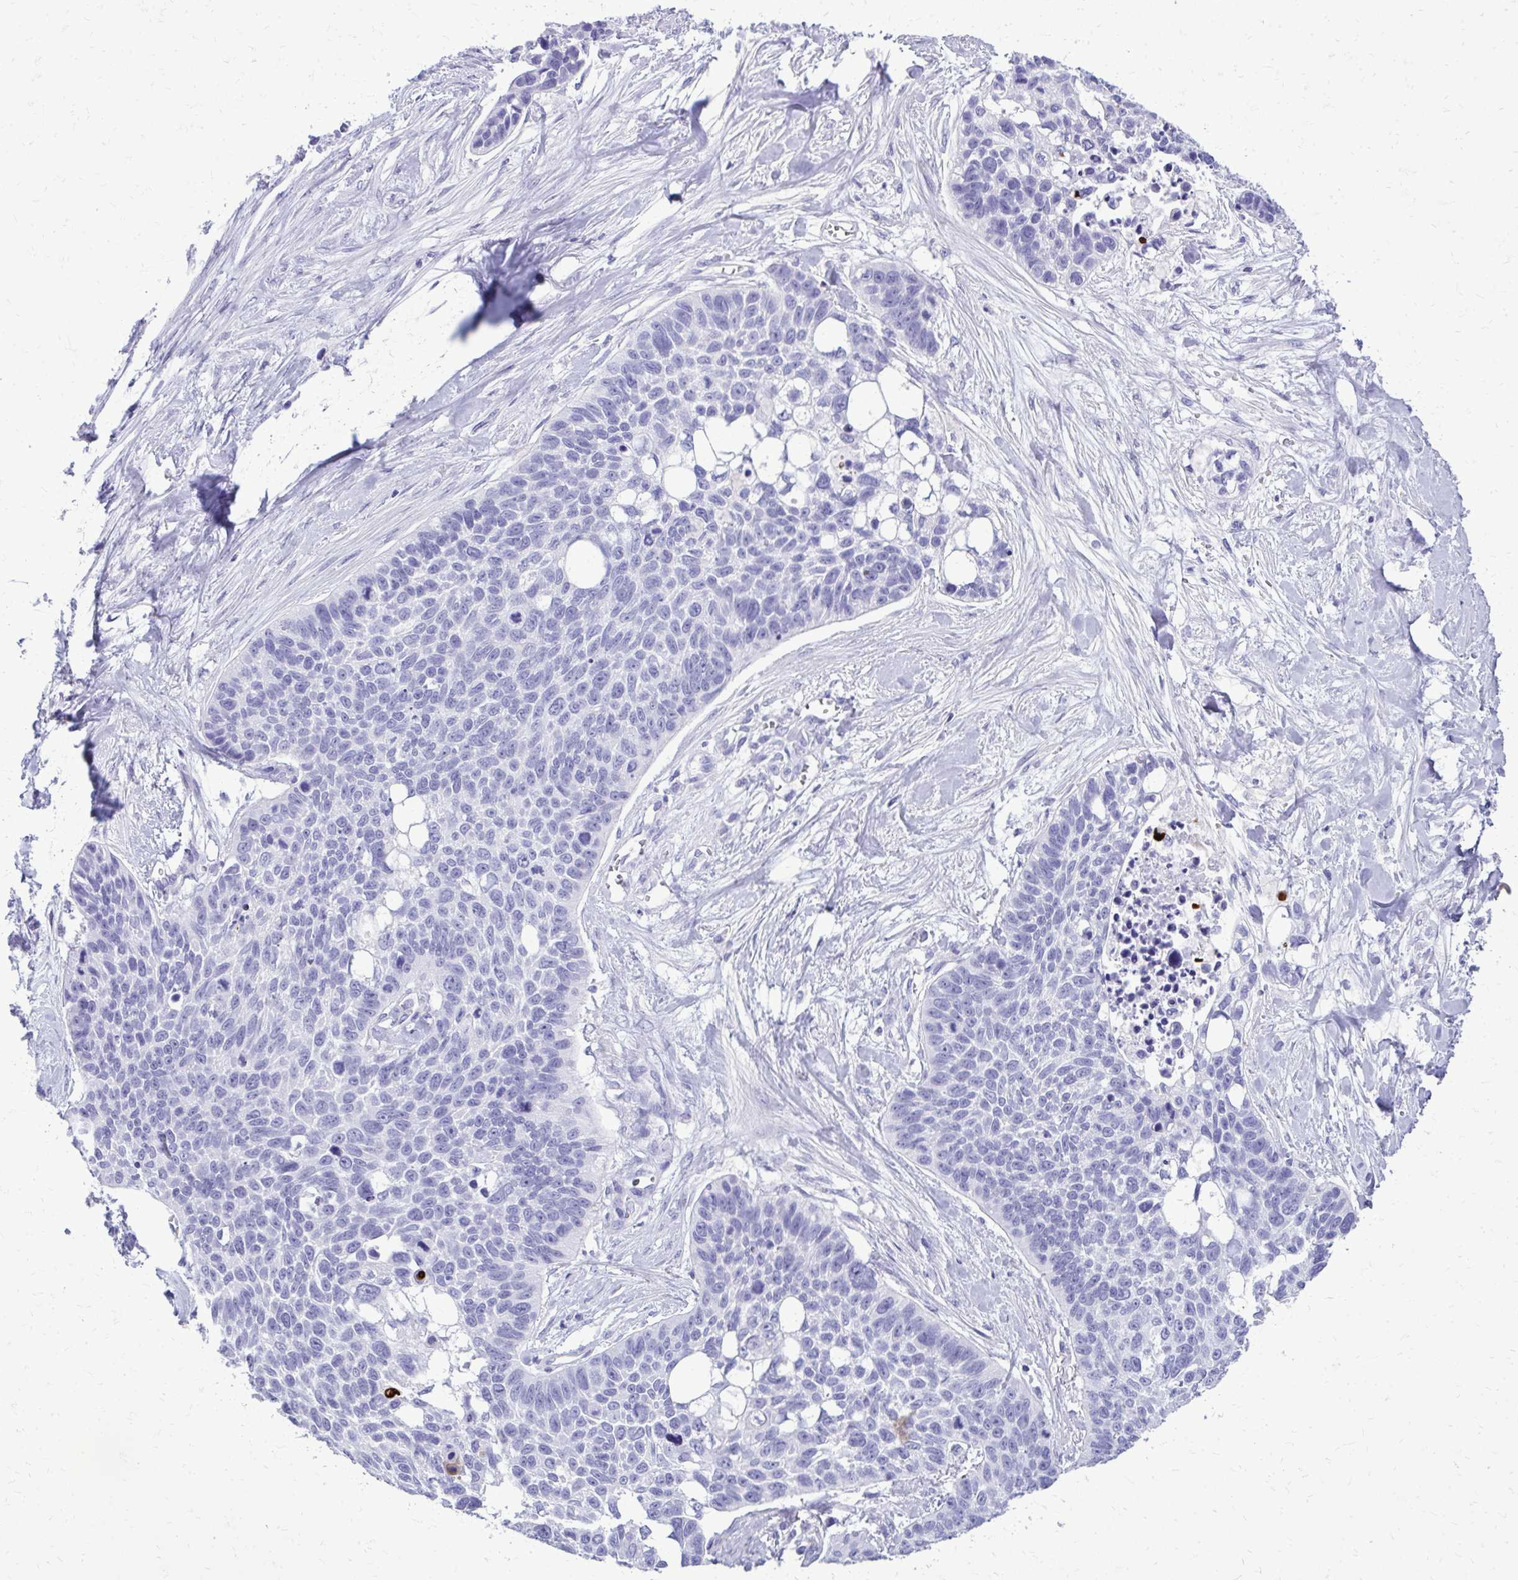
{"staining": {"intensity": "negative", "quantity": "none", "location": "none"}, "tissue": "lung cancer", "cell_type": "Tumor cells", "image_type": "cancer", "snomed": [{"axis": "morphology", "description": "Squamous cell carcinoma, NOS"}, {"axis": "topography", "description": "Lung"}], "caption": "The histopathology image reveals no significant staining in tumor cells of squamous cell carcinoma (lung).", "gene": "BCL6B", "patient": {"sex": "male", "age": 62}}